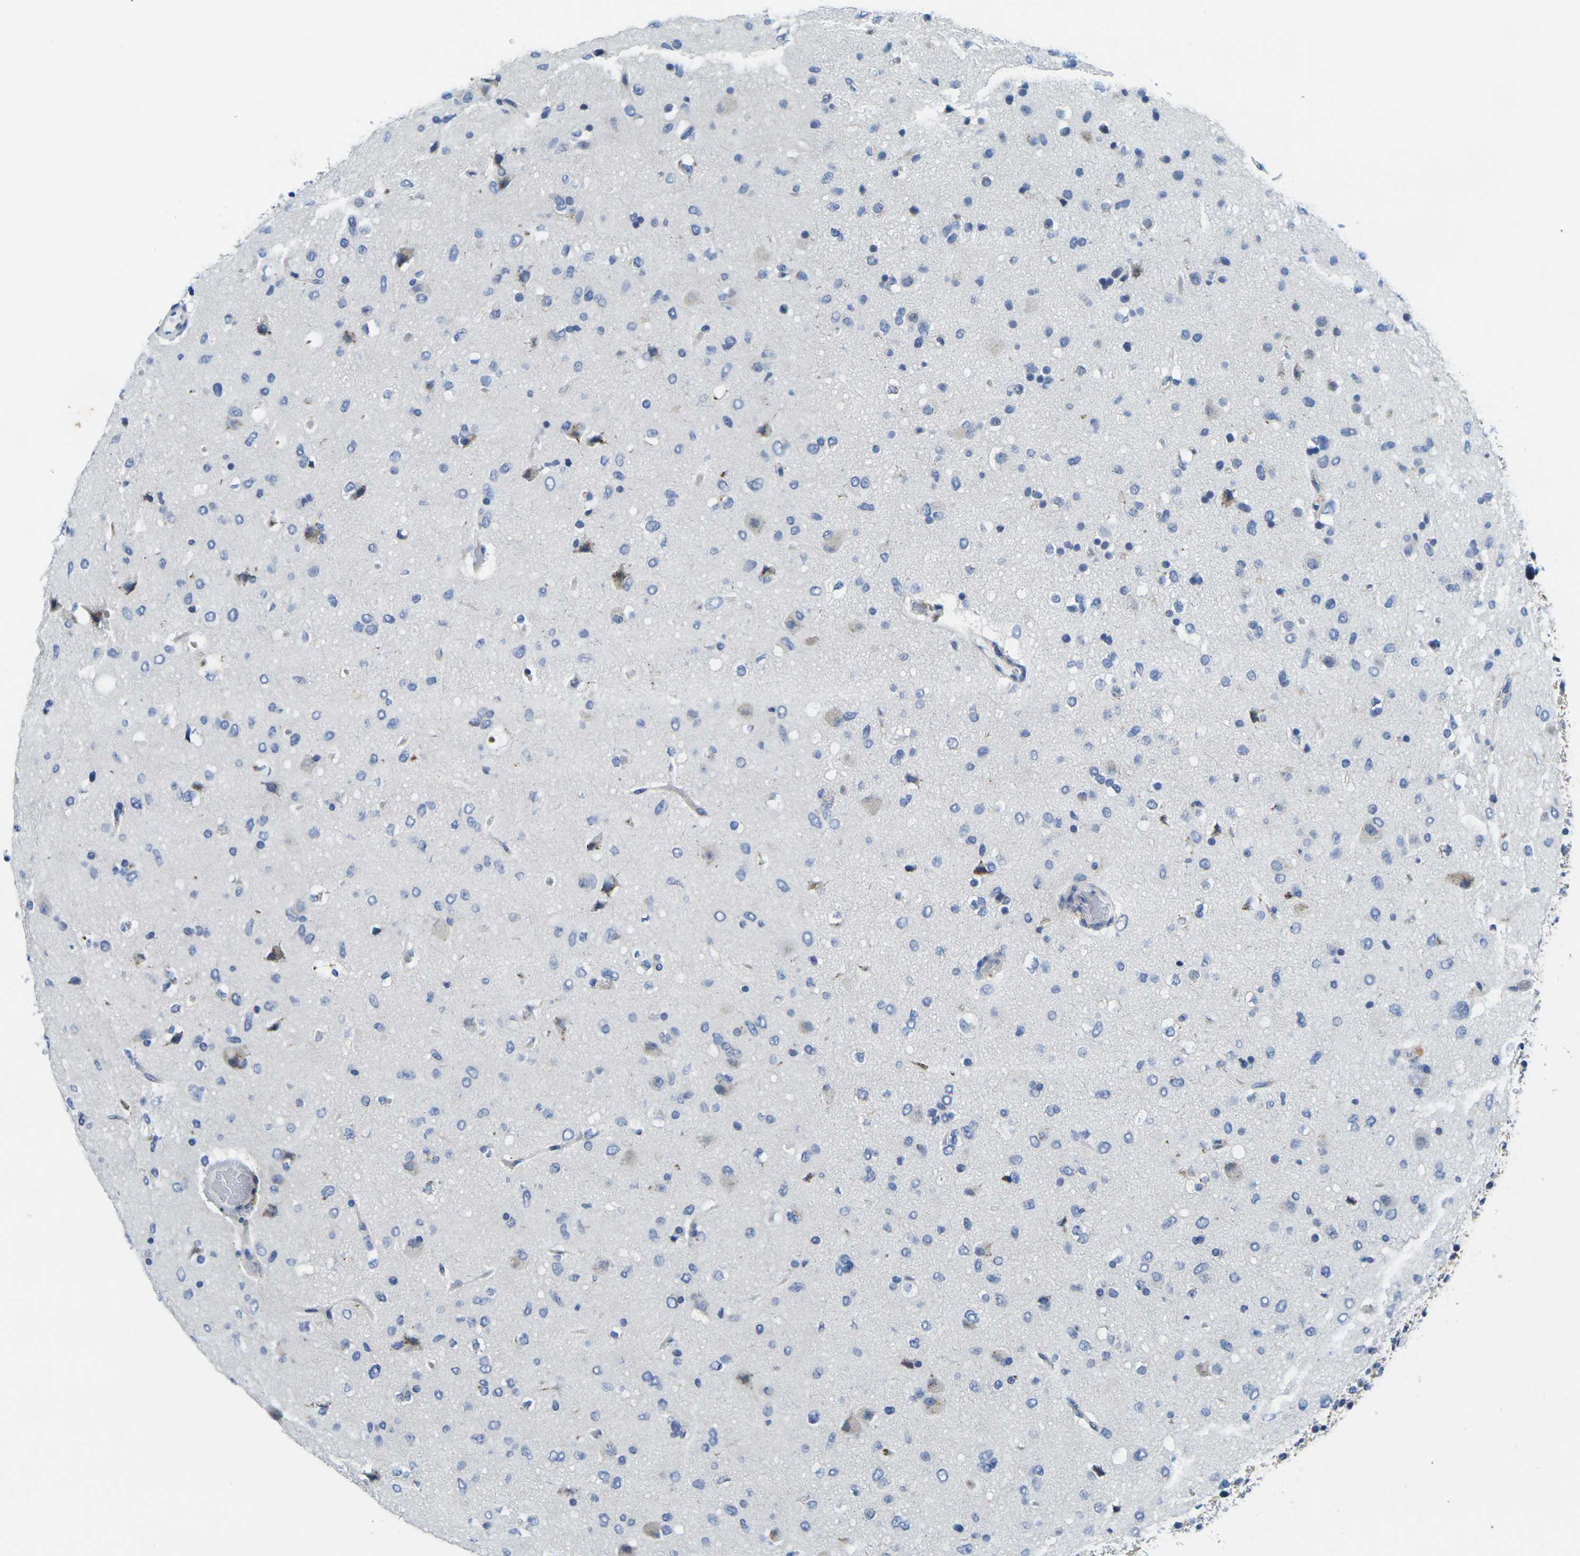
{"staining": {"intensity": "negative", "quantity": "none", "location": "none"}, "tissue": "glioma", "cell_type": "Tumor cells", "image_type": "cancer", "snomed": [{"axis": "morphology", "description": "Glioma, malignant, Low grade"}, {"axis": "topography", "description": "Brain"}], "caption": "Human glioma stained for a protein using immunohistochemistry (IHC) displays no staining in tumor cells.", "gene": "CRK", "patient": {"sex": "male", "age": 77}}